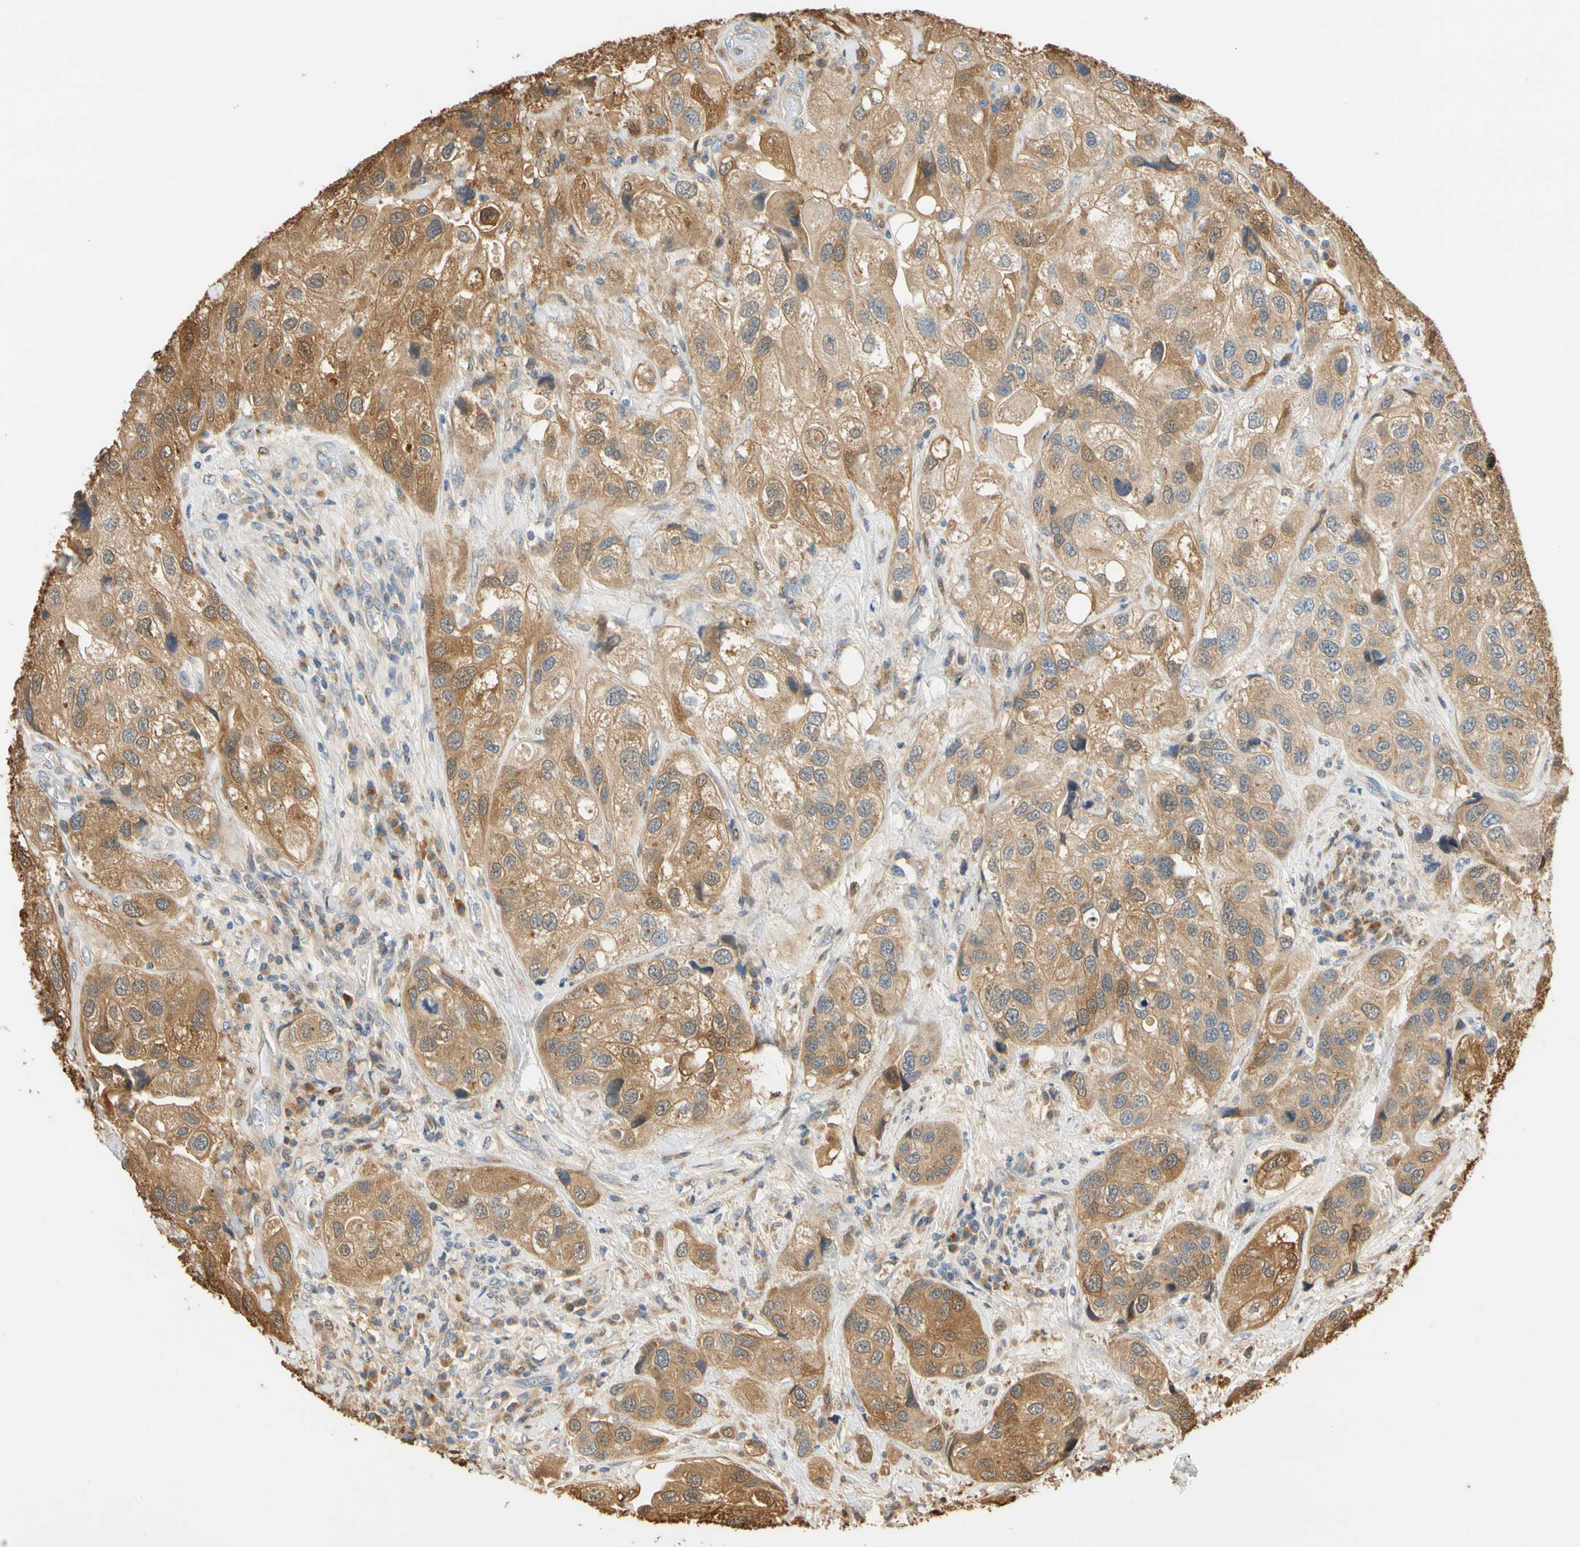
{"staining": {"intensity": "moderate", "quantity": ">75%", "location": "cytoplasmic/membranous"}, "tissue": "urothelial cancer", "cell_type": "Tumor cells", "image_type": "cancer", "snomed": [{"axis": "morphology", "description": "Urothelial carcinoma, High grade"}, {"axis": "topography", "description": "Urinary bladder"}], "caption": "Approximately >75% of tumor cells in human urothelial carcinoma (high-grade) exhibit moderate cytoplasmic/membranous protein positivity as visualized by brown immunohistochemical staining.", "gene": "GPSM2", "patient": {"sex": "female", "age": 64}}